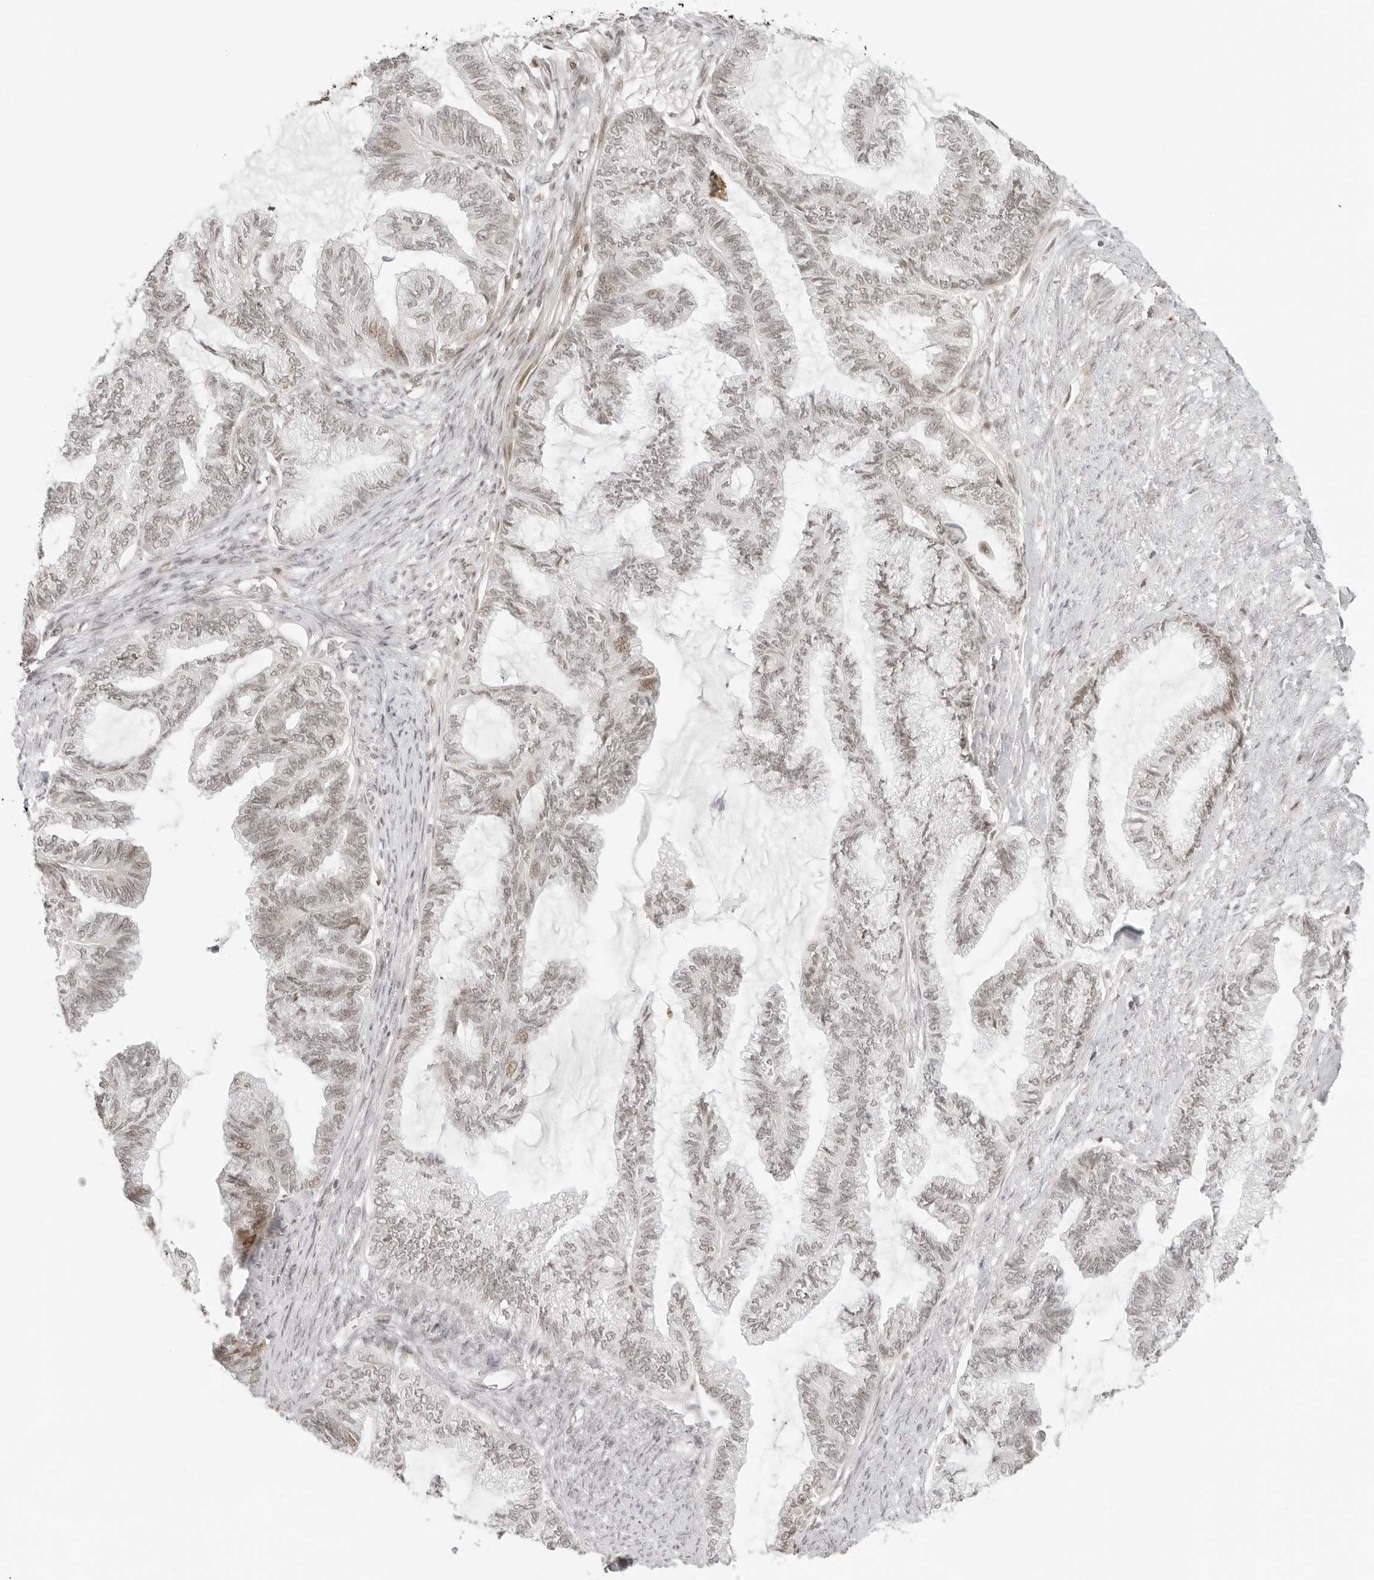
{"staining": {"intensity": "weak", "quantity": "25%-75%", "location": "nuclear"}, "tissue": "endometrial cancer", "cell_type": "Tumor cells", "image_type": "cancer", "snomed": [{"axis": "morphology", "description": "Adenocarcinoma, NOS"}, {"axis": "topography", "description": "Endometrium"}], "caption": "Protein analysis of endometrial cancer tissue displays weak nuclear staining in approximately 25%-75% of tumor cells.", "gene": "ZNF407", "patient": {"sex": "female", "age": 86}}